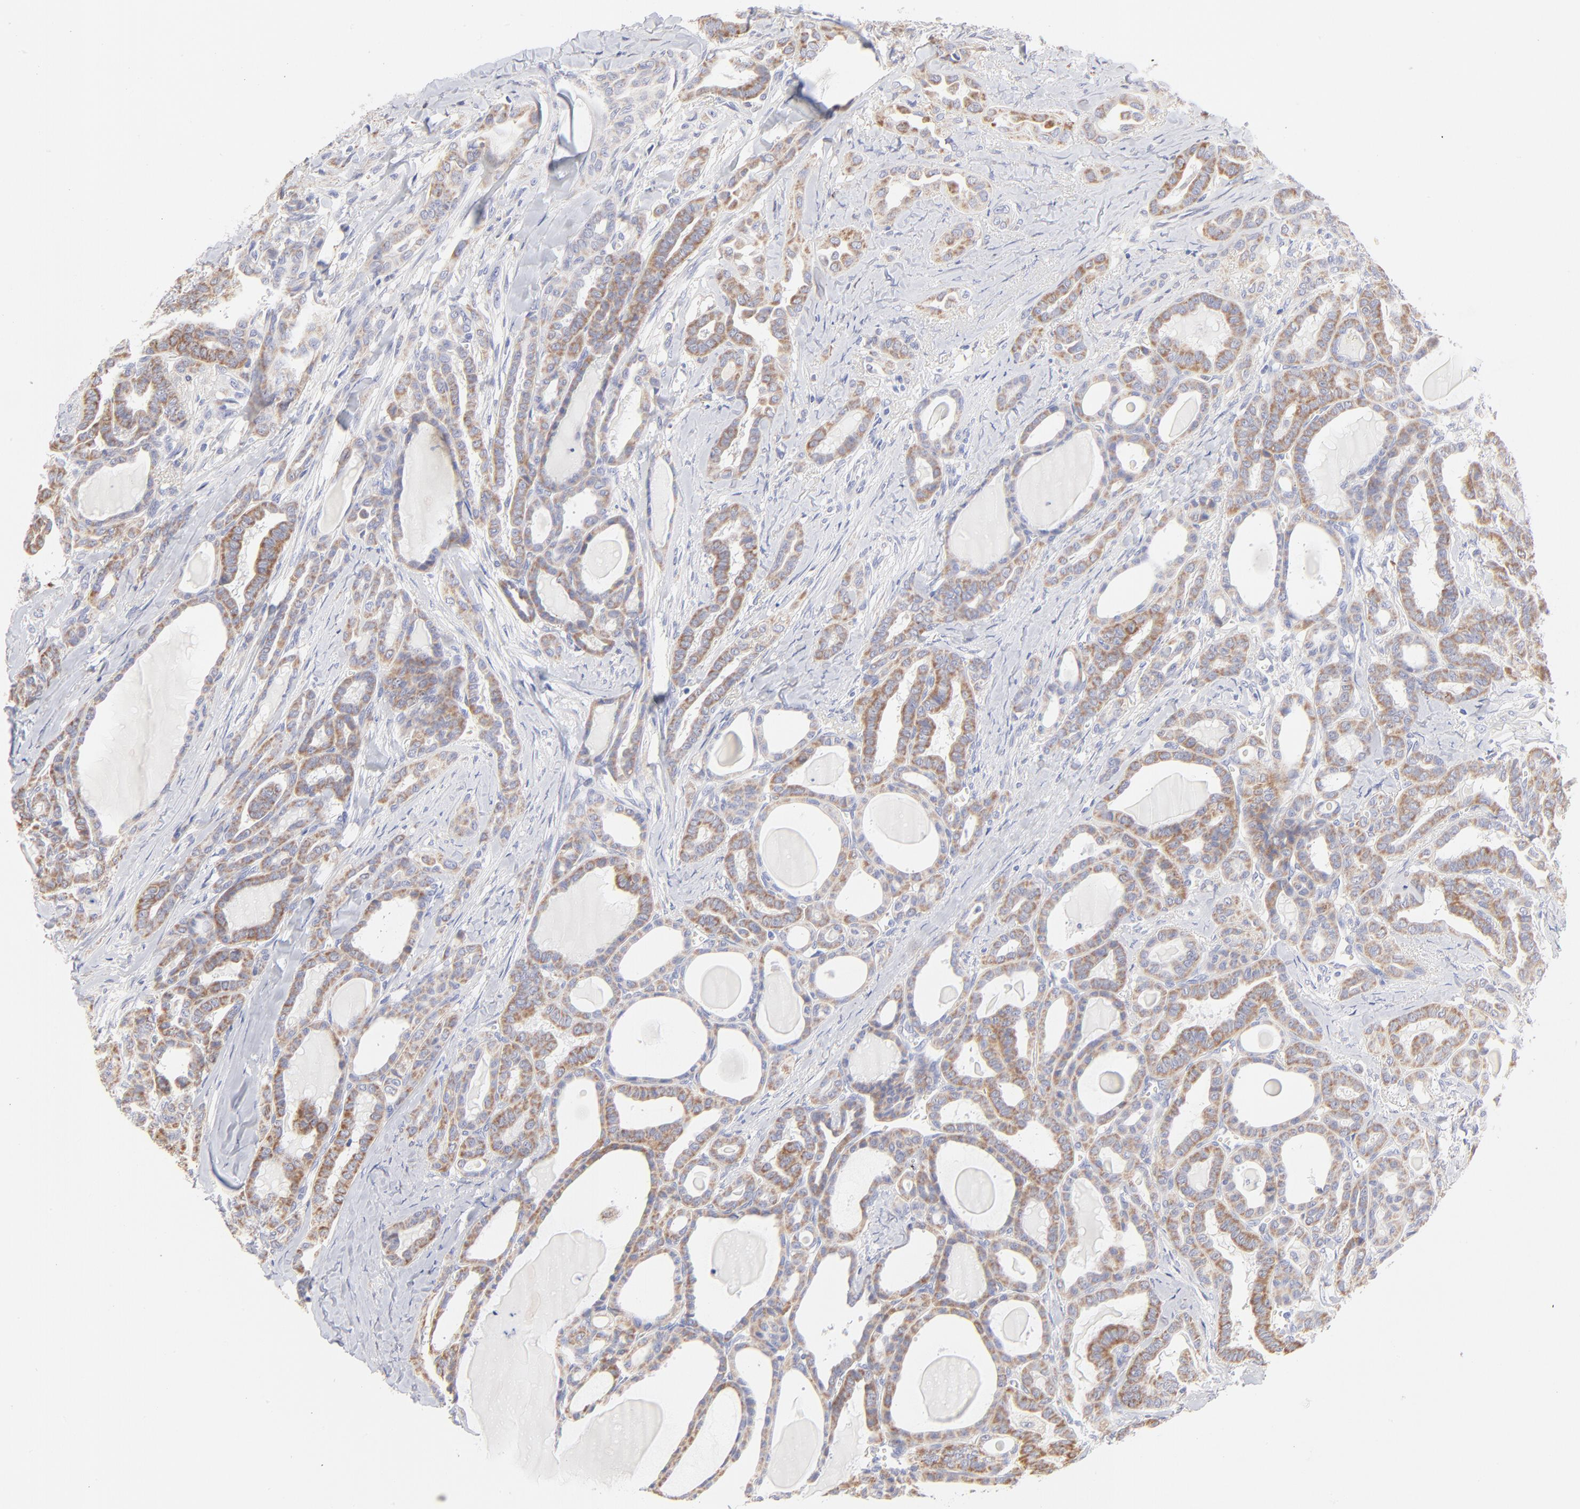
{"staining": {"intensity": "moderate", "quantity": ">75%", "location": "cytoplasmic/membranous"}, "tissue": "thyroid cancer", "cell_type": "Tumor cells", "image_type": "cancer", "snomed": [{"axis": "morphology", "description": "Carcinoma, NOS"}, {"axis": "topography", "description": "Thyroid gland"}], "caption": "Protein expression analysis of carcinoma (thyroid) exhibits moderate cytoplasmic/membranous positivity in approximately >75% of tumor cells. Immunohistochemistry stains the protein of interest in brown and the nuclei are stained blue.", "gene": "TST", "patient": {"sex": "female", "age": 91}}